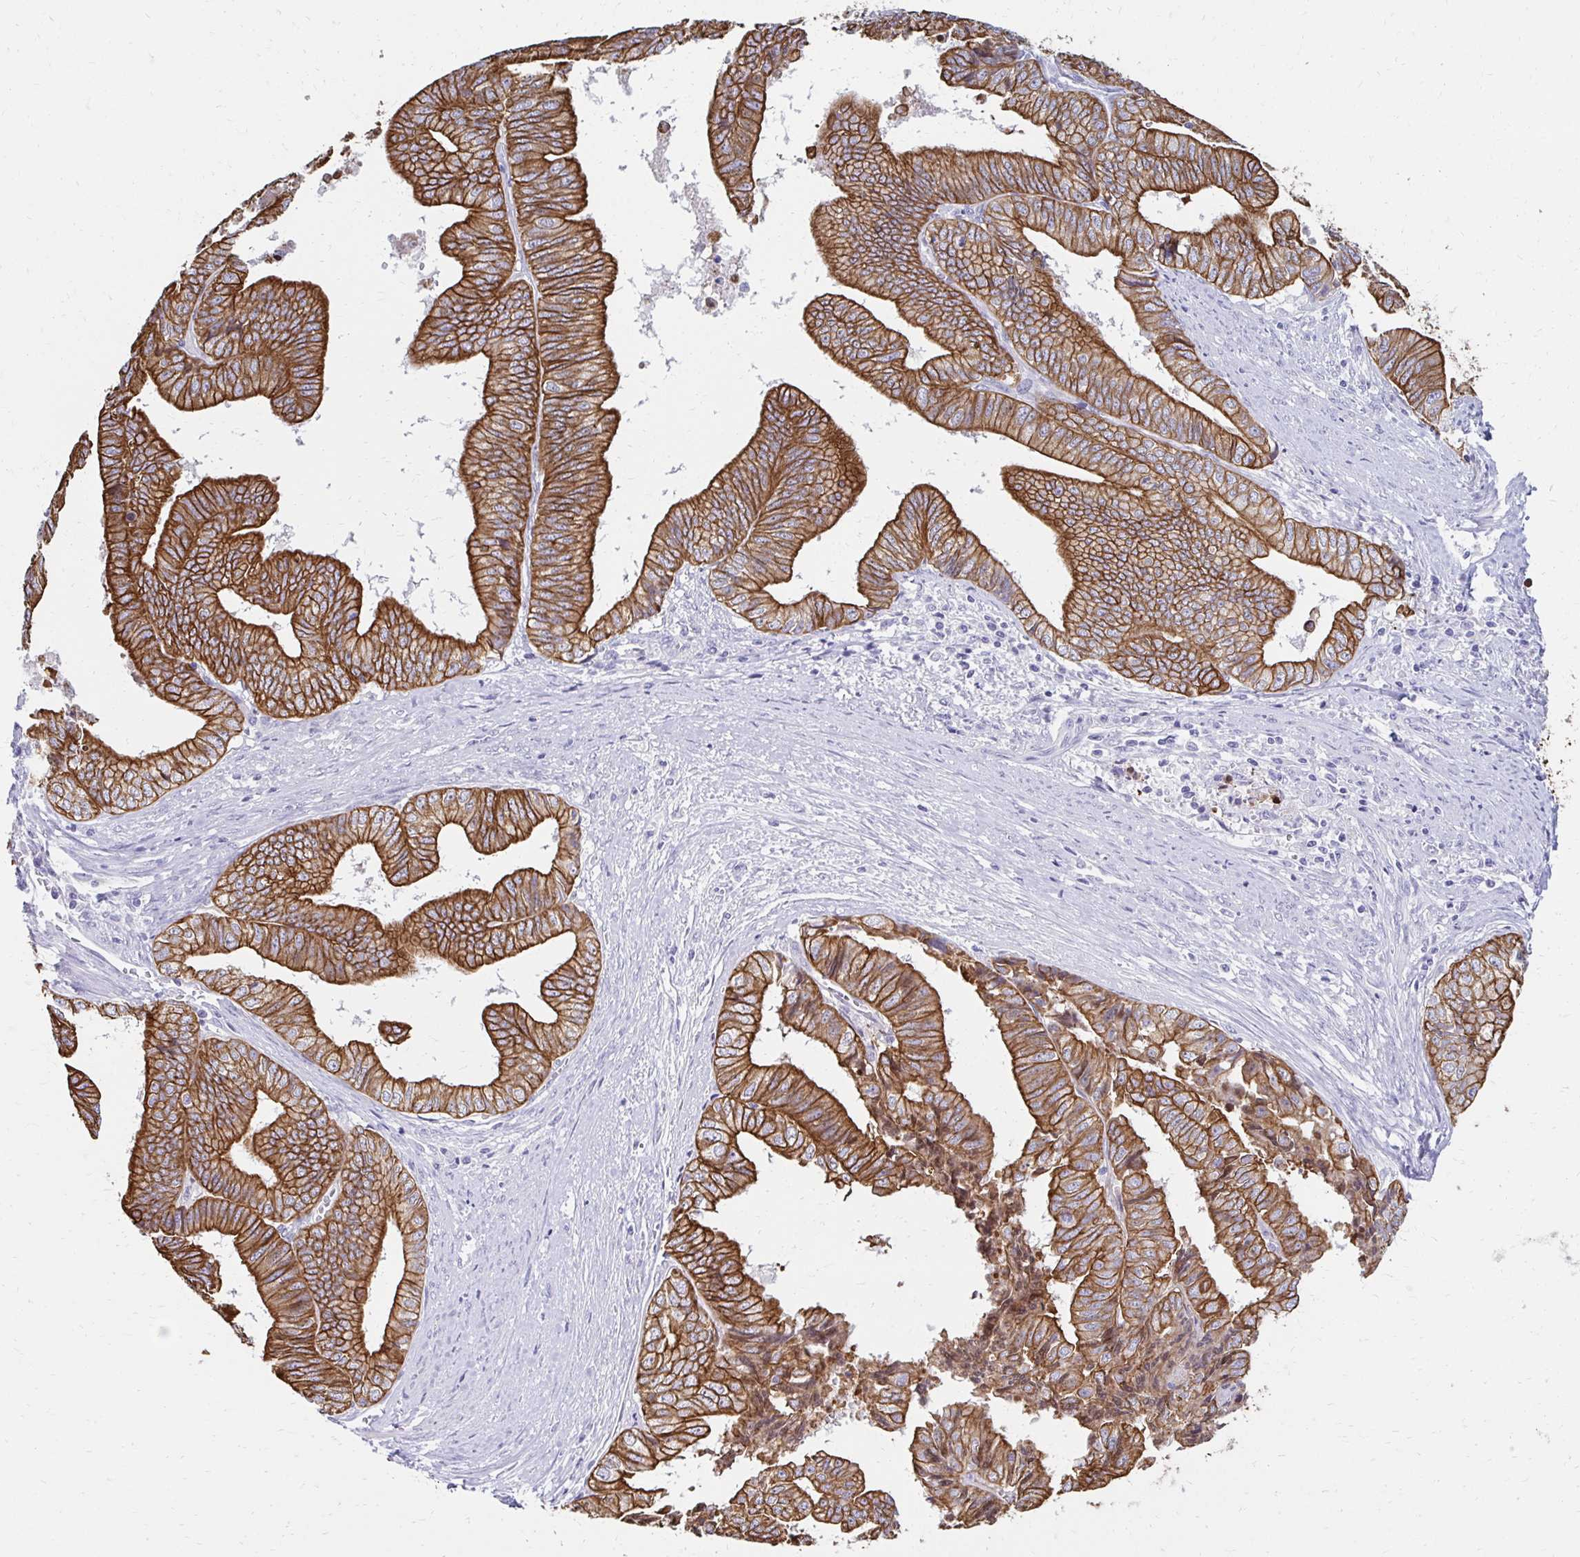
{"staining": {"intensity": "moderate", "quantity": ">75%", "location": "cytoplasmic/membranous"}, "tissue": "endometrial cancer", "cell_type": "Tumor cells", "image_type": "cancer", "snomed": [{"axis": "morphology", "description": "Adenocarcinoma, NOS"}, {"axis": "topography", "description": "Endometrium"}], "caption": "Human adenocarcinoma (endometrial) stained with a protein marker exhibits moderate staining in tumor cells.", "gene": "C1QTNF2", "patient": {"sex": "female", "age": 65}}